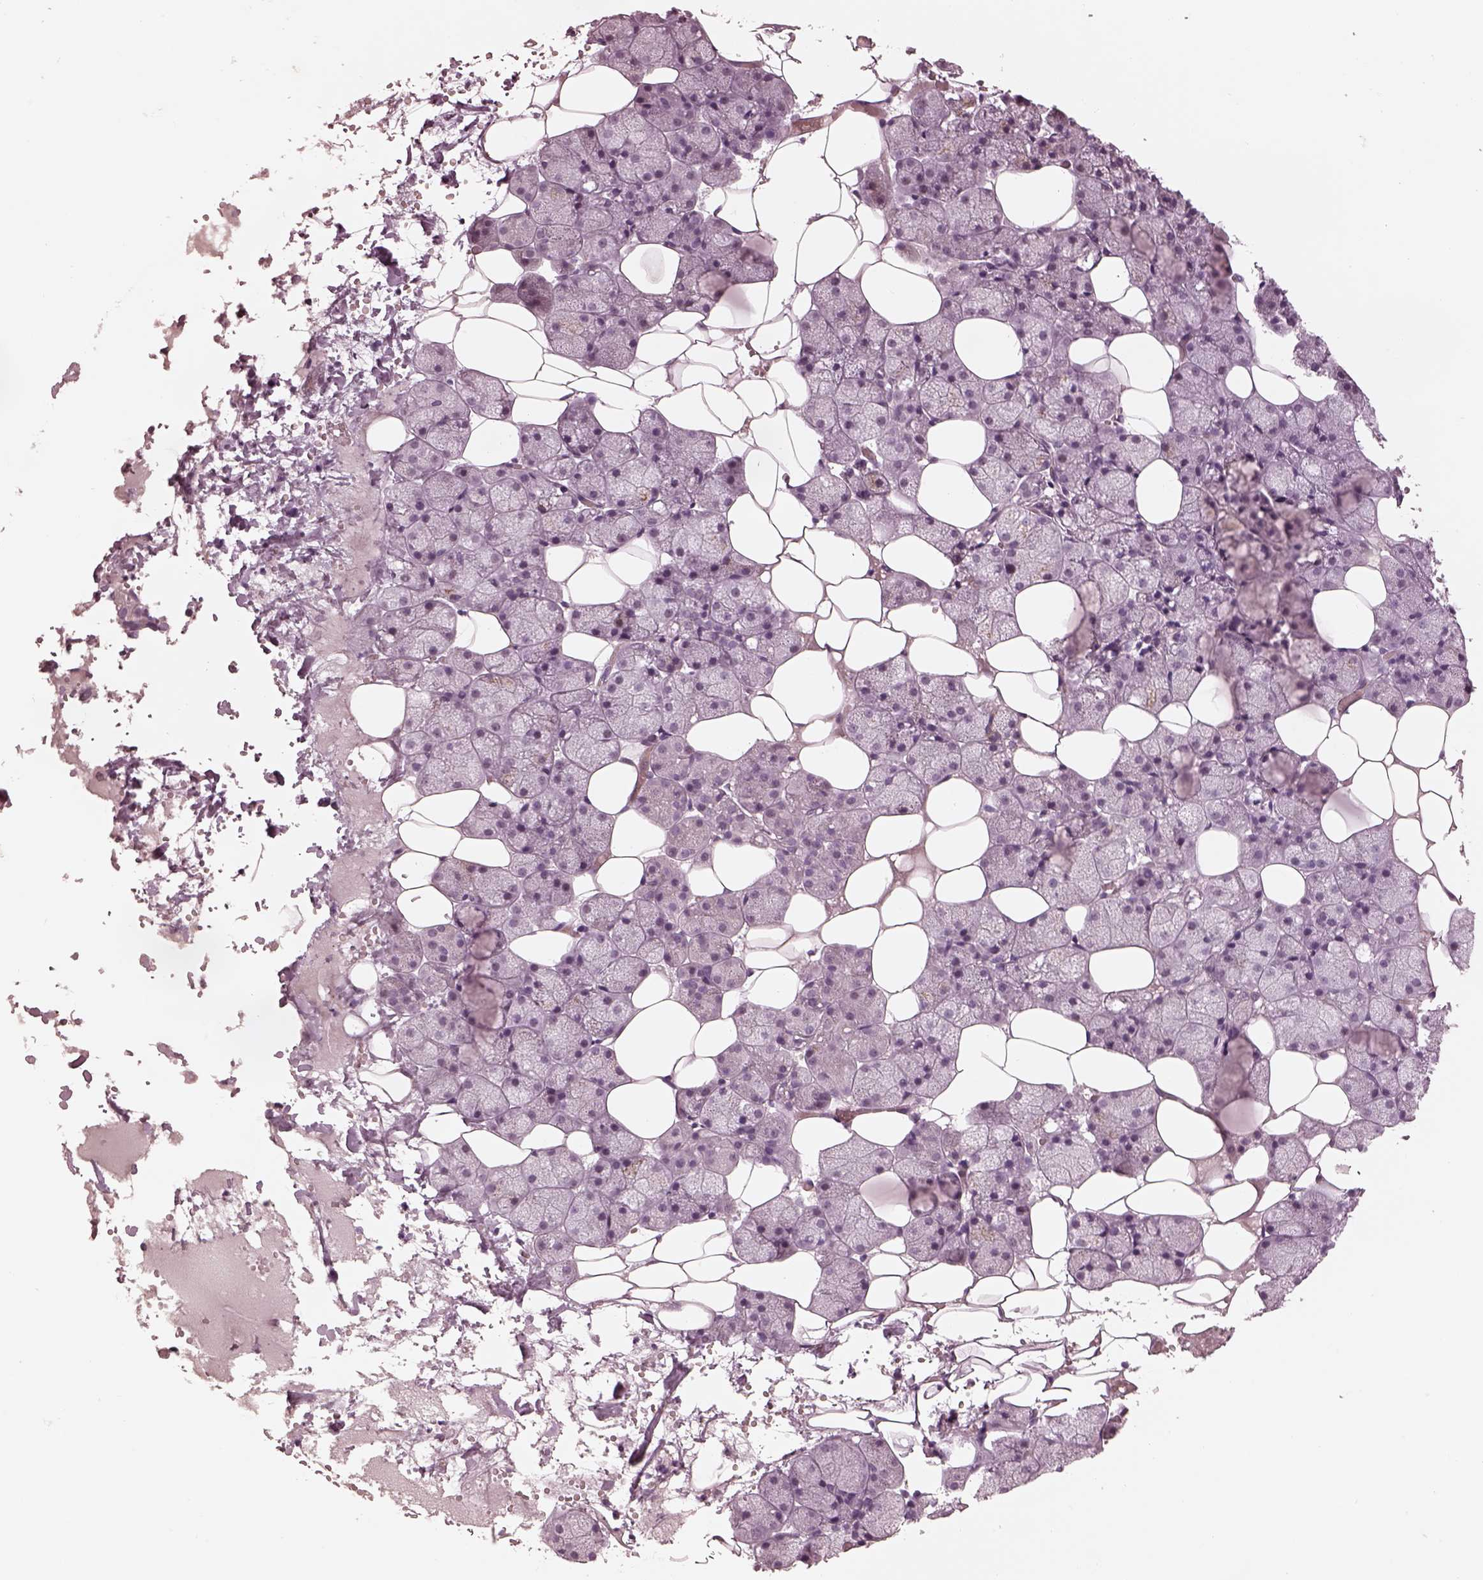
{"staining": {"intensity": "negative", "quantity": "none", "location": "none"}, "tissue": "salivary gland", "cell_type": "Glandular cells", "image_type": "normal", "snomed": [{"axis": "morphology", "description": "Normal tissue, NOS"}, {"axis": "topography", "description": "Salivary gland"}], "caption": "A photomicrograph of human salivary gland is negative for staining in glandular cells.", "gene": "KCNA2", "patient": {"sex": "male", "age": 38}}